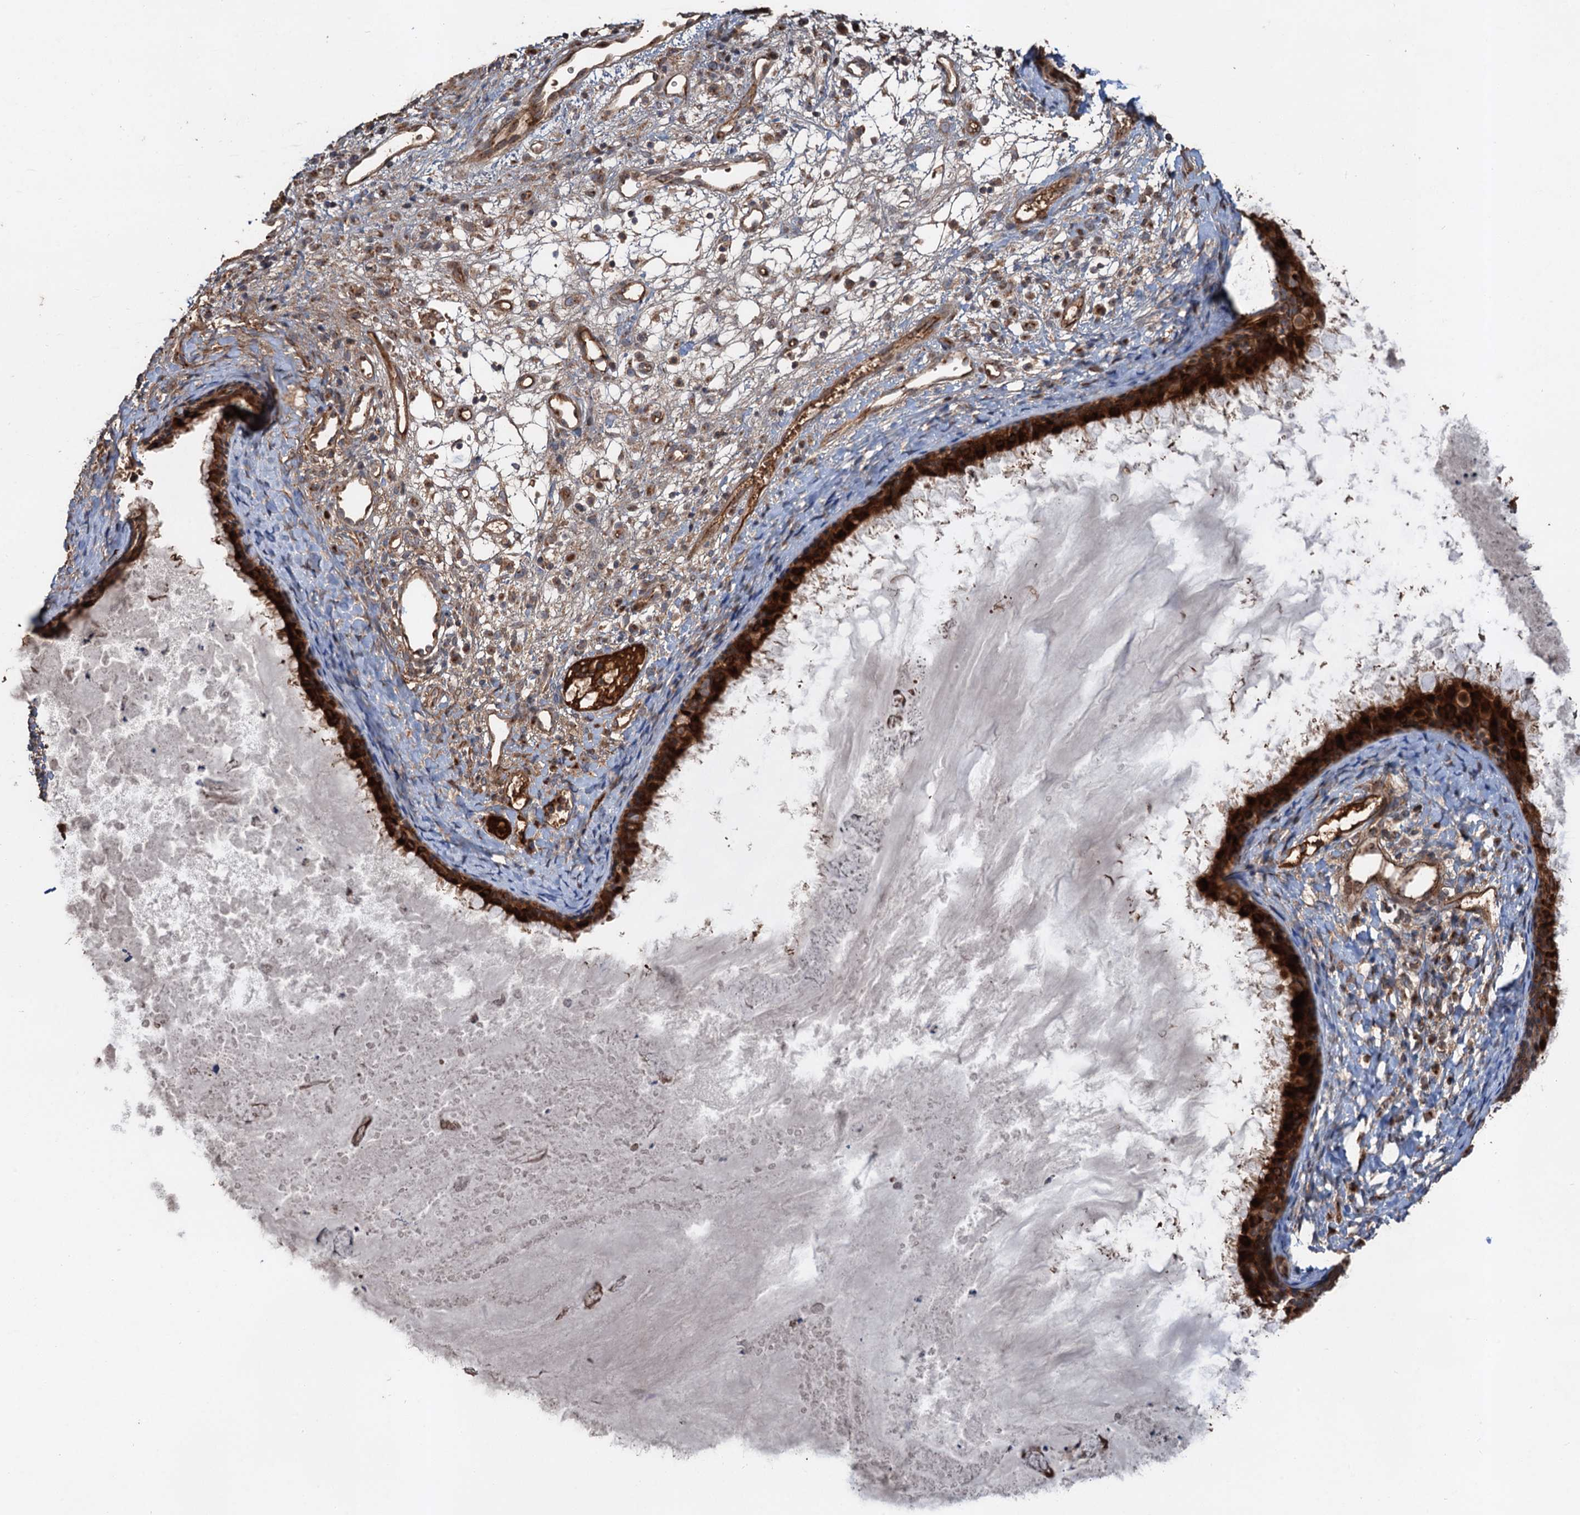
{"staining": {"intensity": "strong", "quantity": ">75%", "location": "cytoplasmic/membranous"}, "tissue": "nasopharynx", "cell_type": "Respiratory epithelial cells", "image_type": "normal", "snomed": [{"axis": "morphology", "description": "Normal tissue, NOS"}, {"axis": "topography", "description": "Nasopharynx"}], "caption": "Strong cytoplasmic/membranous protein staining is present in approximately >75% of respiratory epithelial cells in nasopharynx.", "gene": "DEXI", "patient": {"sex": "male", "age": 22}}